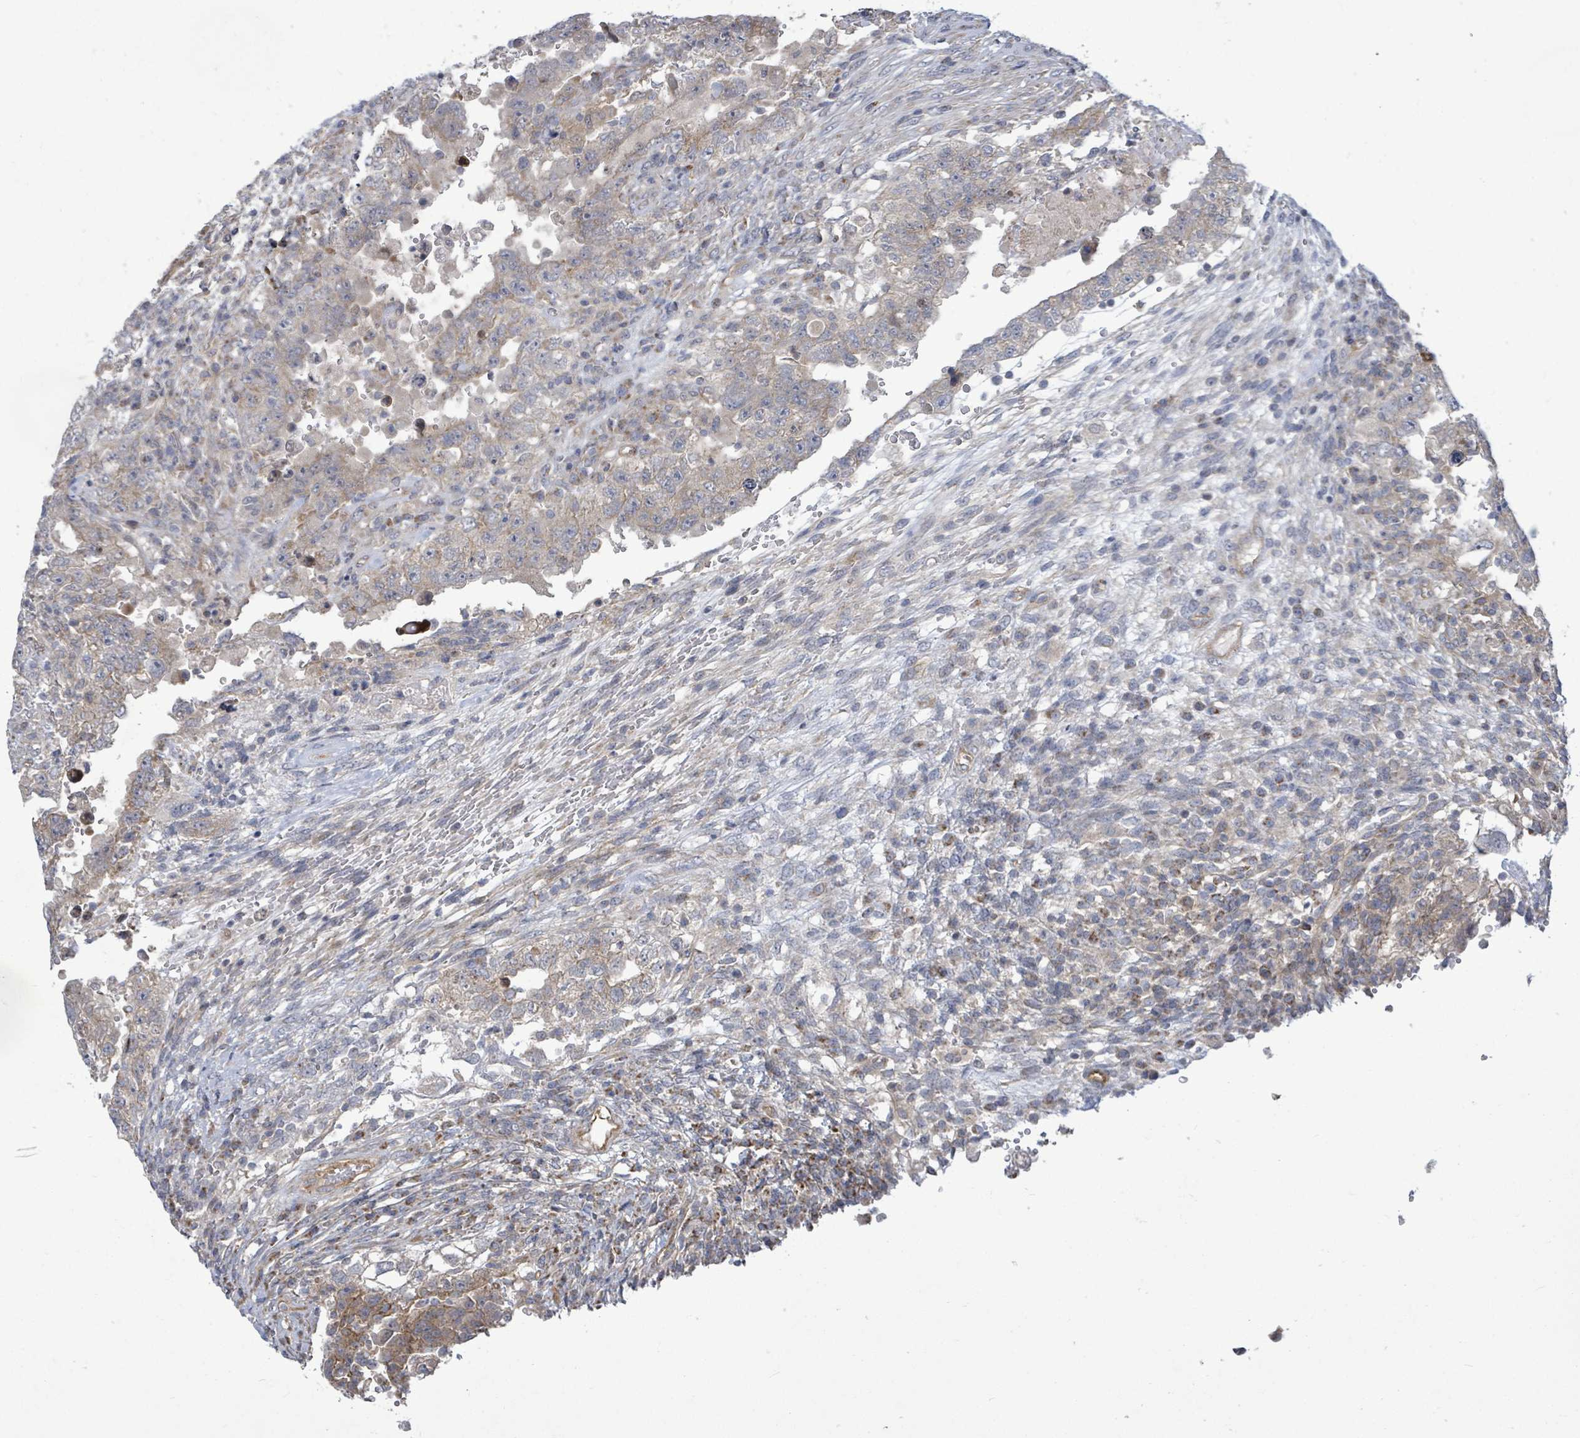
{"staining": {"intensity": "weak", "quantity": "25%-75%", "location": "cytoplasmic/membranous"}, "tissue": "testis cancer", "cell_type": "Tumor cells", "image_type": "cancer", "snomed": [{"axis": "morphology", "description": "Carcinoma, Embryonal, NOS"}, {"axis": "topography", "description": "Testis"}], "caption": "The image reveals immunohistochemical staining of testis embryonal carcinoma. There is weak cytoplasmic/membranous expression is identified in approximately 25%-75% of tumor cells.", "gene": "KBTBD11", "patient": {"sex": "male", "age": 26}}